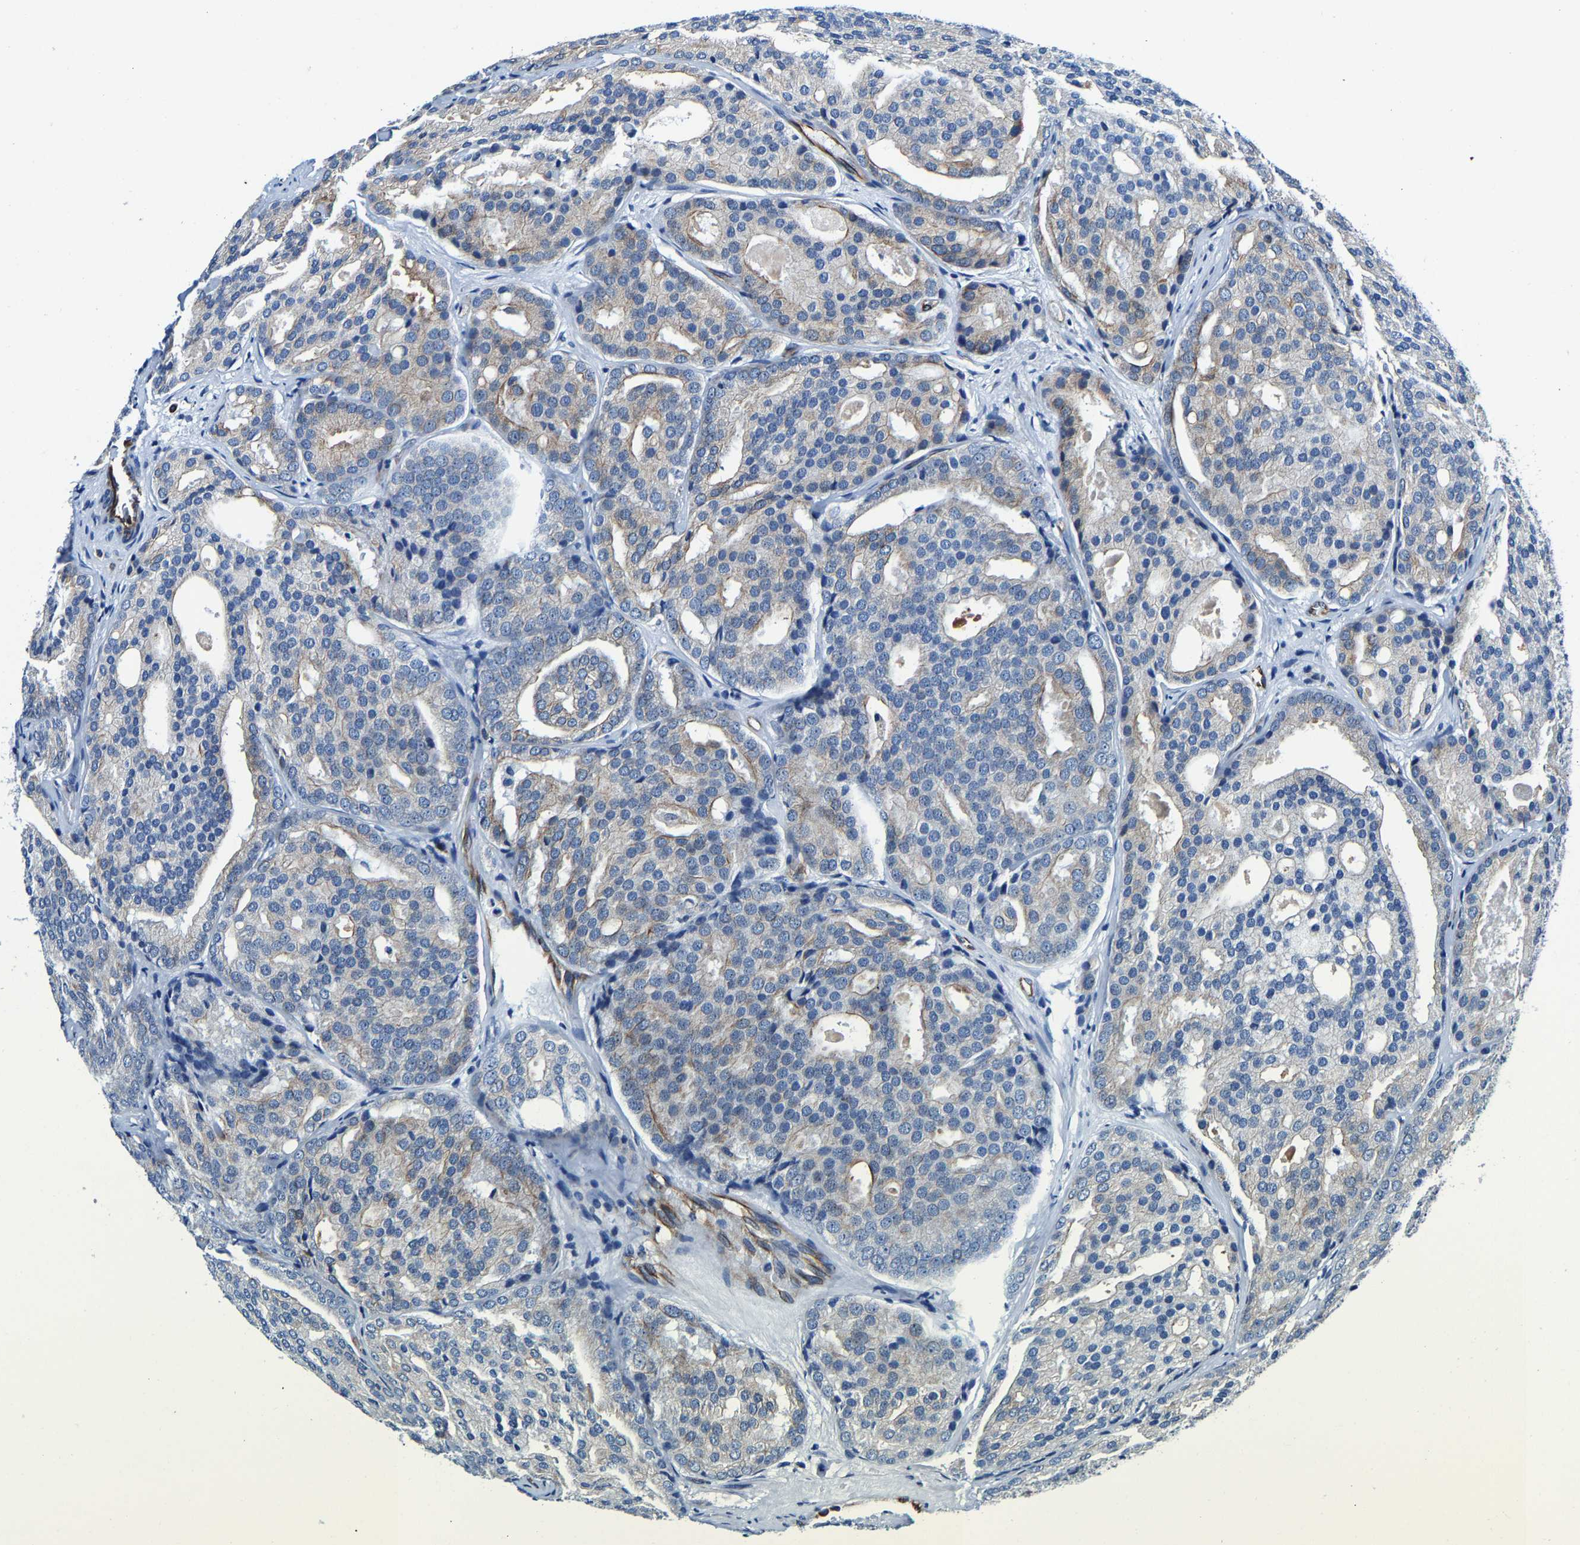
{"staining": {"intensity": "weak", "quantity": "<25%", "location": "cytoplasmic/membranous"}, "tissue": "prostate cancer", "cell_type": "Tumor cells", "image_type": "cancer", "snomed": [{"axis": "morphology", "description": "Adenocarcinoma, High grade"}, {"axis": "topography", "description": "Prostate"}], "caption": "This is an immunohistochemistry image of prostate cancer (adenocarcinoma (high-grade)). There is no staining in tumor cells.", "gene": "MMEL1", "patient": {"sex": "male", "age": 64}}